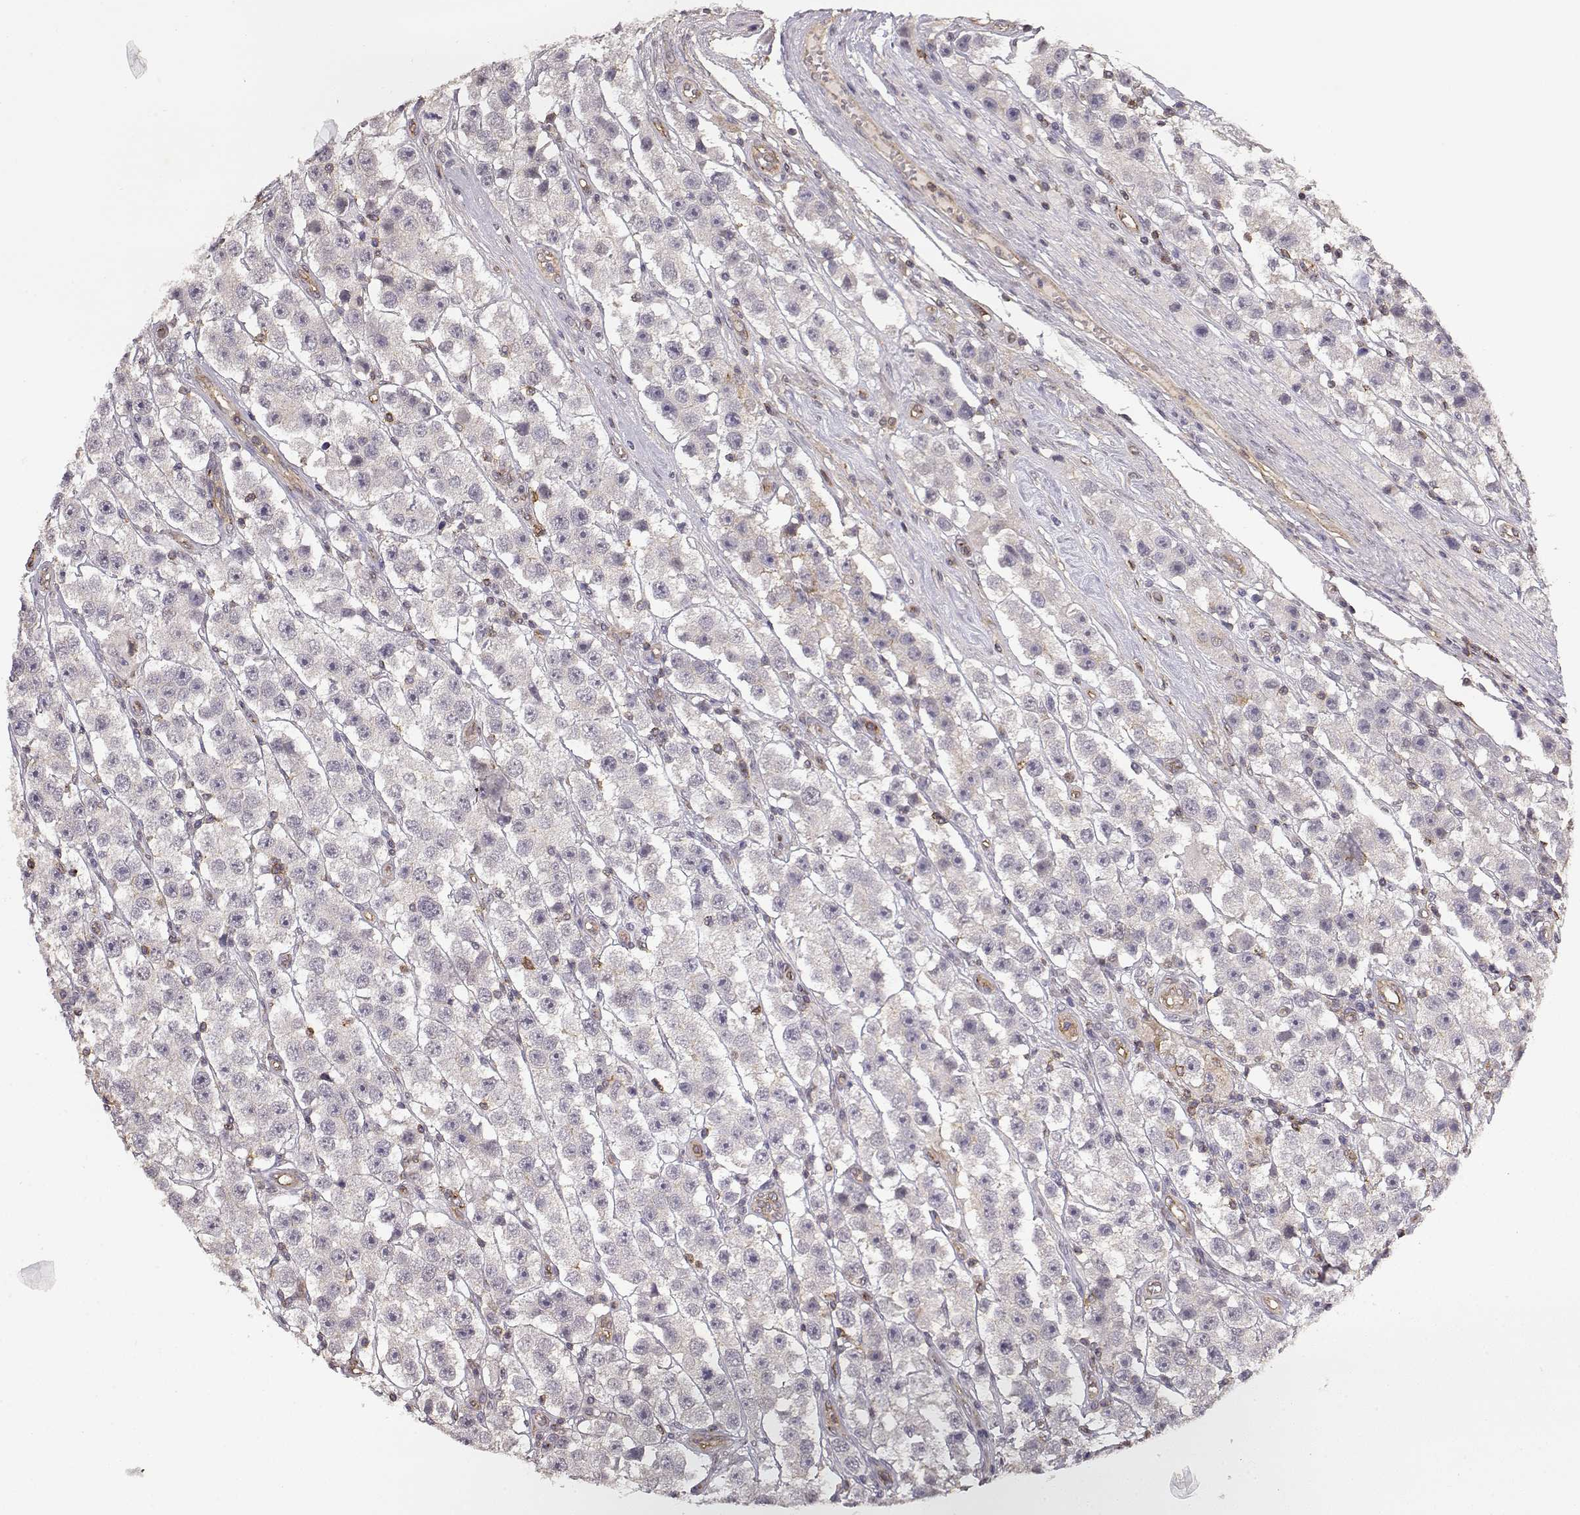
{"staining": {"intensity": "negative", "quantity": "none", "location": "none"}, "tissue": "testis cancer", "cell_type": "Tumor cells", "image_type": "cancer", "snomed": [{"axis": "morphology", "description": "Seminoma, NOS"}, {"axis": "topography", "description": "Testis"}], "caption": "Immunohistochemistry micrograph of neoplastic tissue: human testis cancer (seminoma) stained with DAB (3,3'-diaminobenzidine) shows no significant protein expression in tumor cells.", "gene": "IFITM1", "patient": {"sex": "male", "age": 45}}